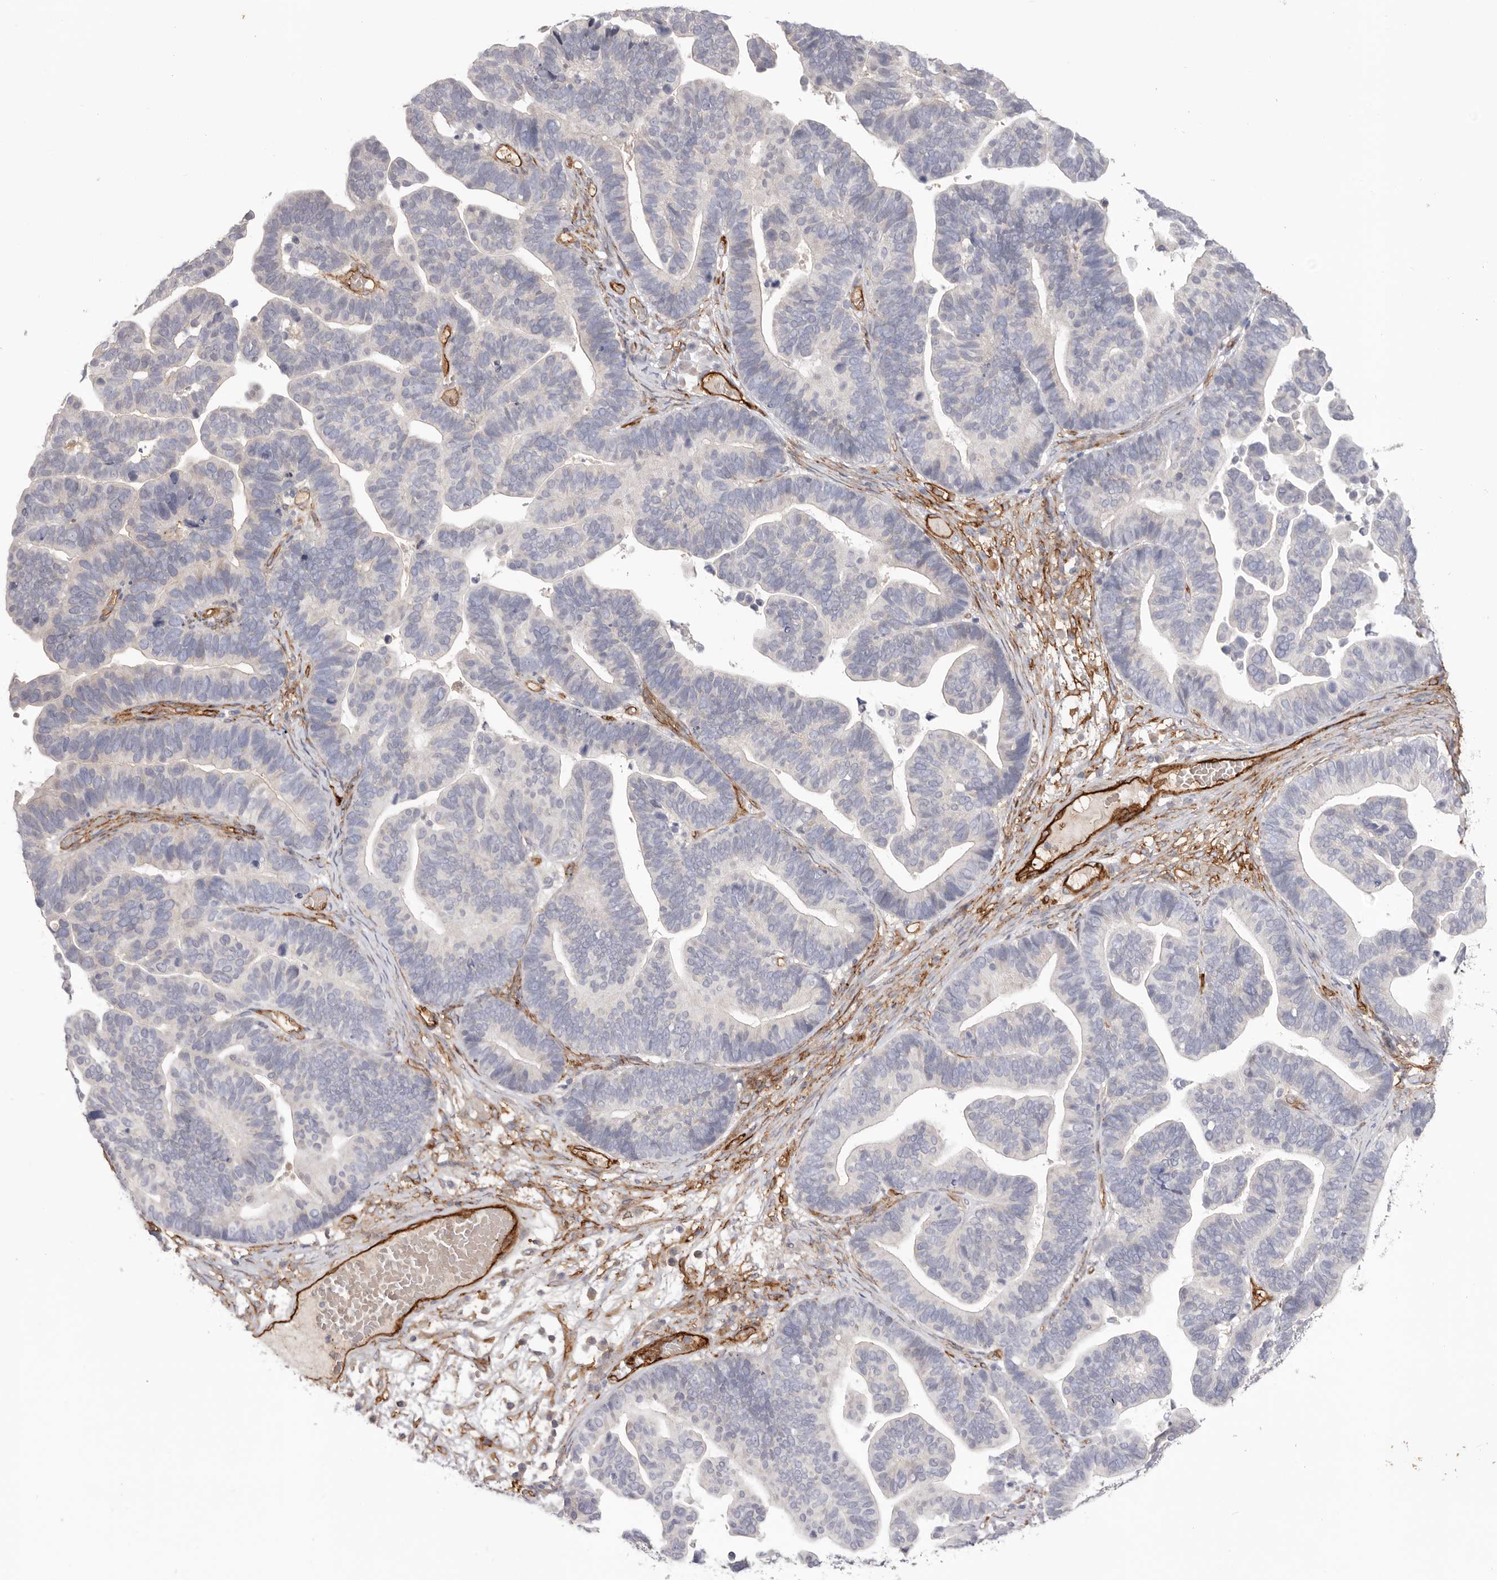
{"staining": {"intensity": "negative", "quantity": "none", "location": "none"}, "tissue": "ovarian cancer", "cell_type": "Tumor cells", "image_type": "cancer", "snomed": [{"axis": "morphology", "description": "Cystadenocarcinoma, serous, NOS"}, {"axis": "topography", "description": "Ovary"}], "caption": "Photomicrograph shows no protein expression in tumor cells of ovarian serous cystadenocarcinoma tissue. (DAB (3,3'-diaminobenzidine) IHC visualized using brightfield microscopy, high magnification).", "gene": "LRRC66", "patient": {"sex": "female", "age": 56}}